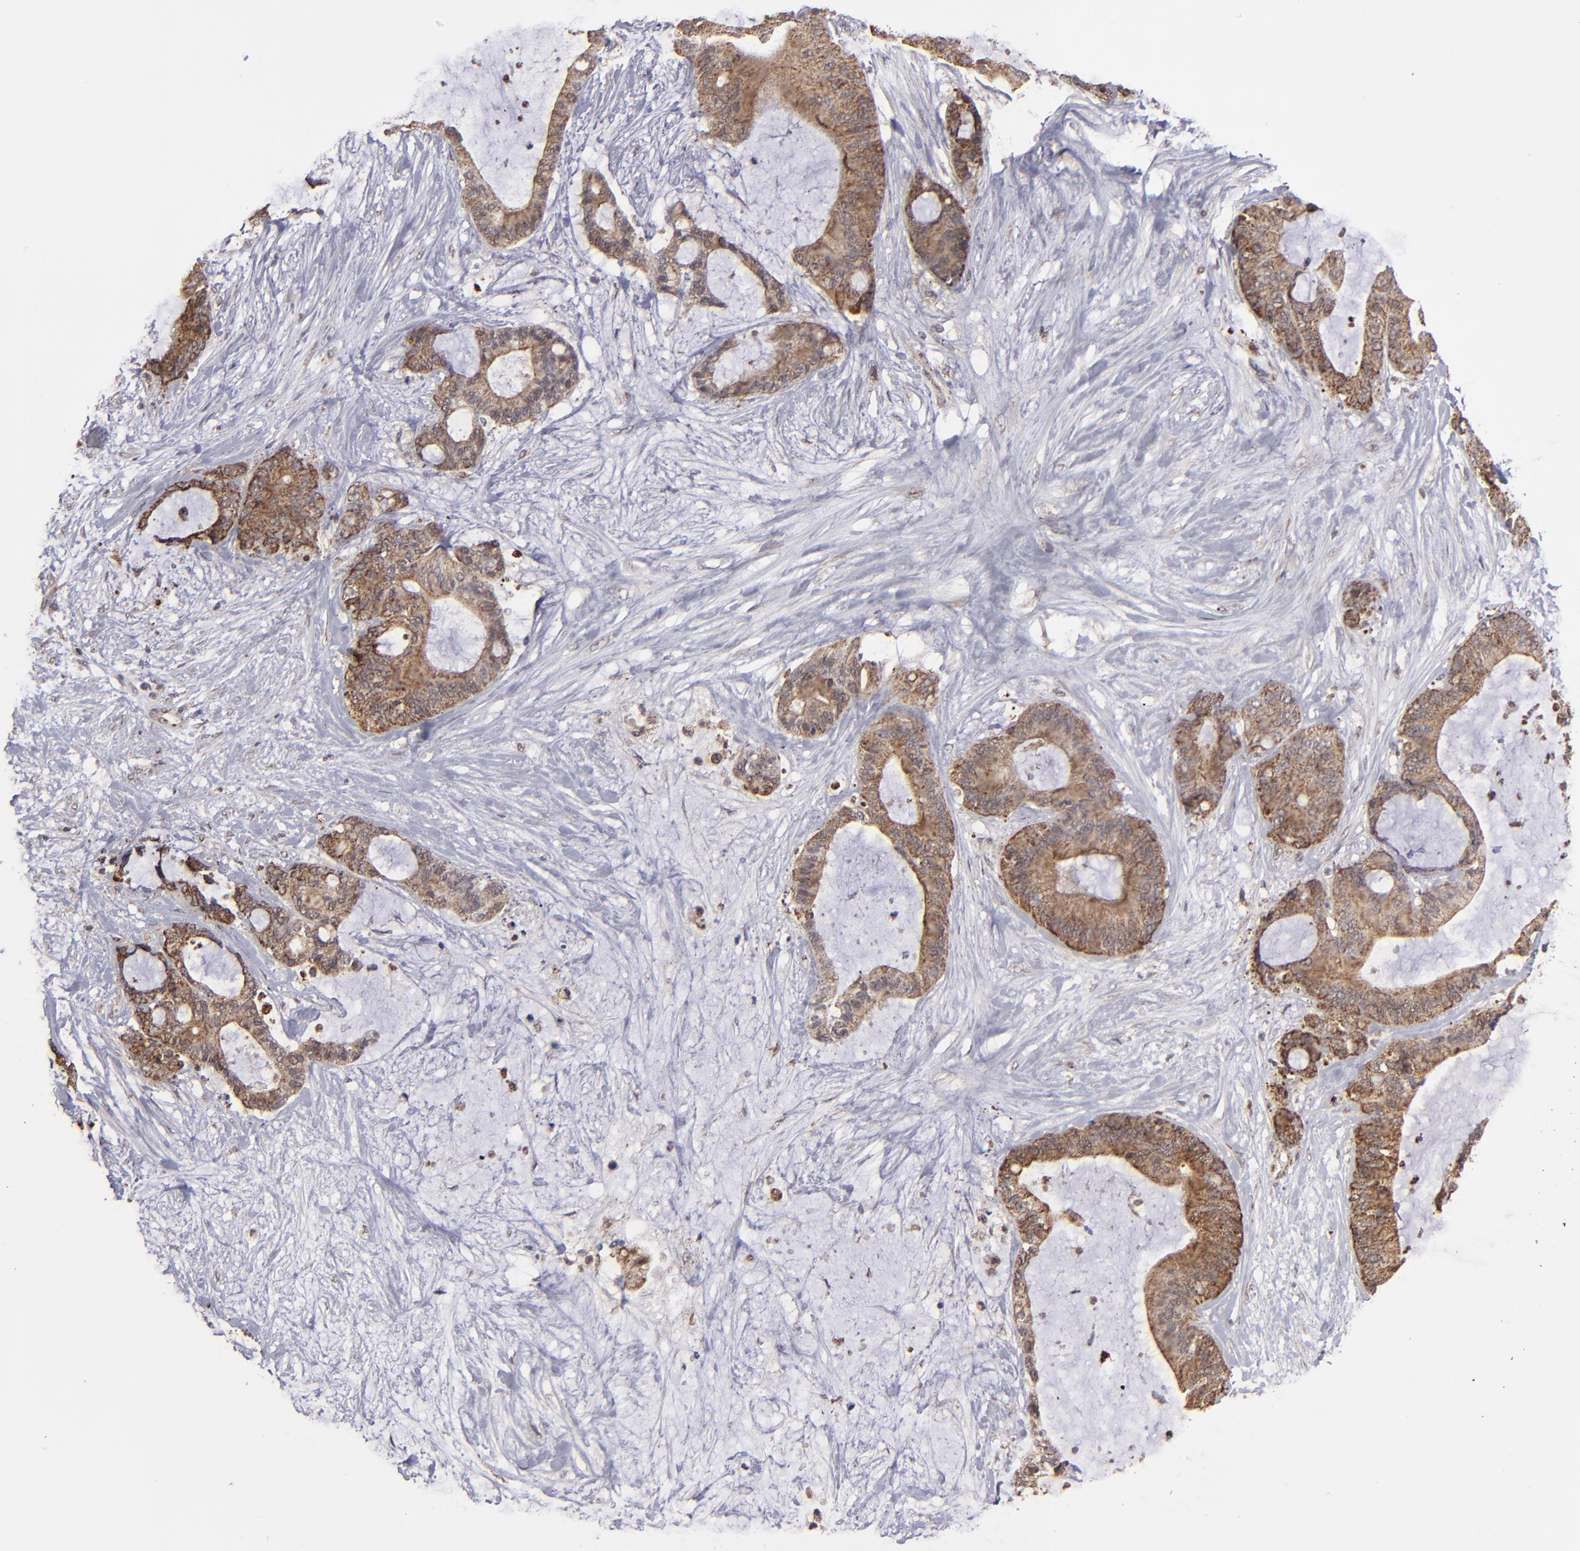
{"staining": {"intensity": "moderate", "quantity": ">75%", "location": "cytoplasmic/membranous"}, "tissue": "liver cancer", "cell_type": "Tumor cells", "image_type": "cancer", "snomed": [{"axis": "morphology", "description": "Cholangiocarcinoma"}, {"axis": "topography", "description": "Liver"}], "caption": "Immunohistochemistry (IHC) image of neoplastic tissue: liver cancer (cholangiocarcinoma) stained using IHC shows medium levels of moderate protein expression localized specifically in the cytoplasmic/membranous of tumor cells, appearing as a cytoplasmic/membranous brown color.", "gene": "SLC15A1", "patient": {"sex": "female", "age": 73}}